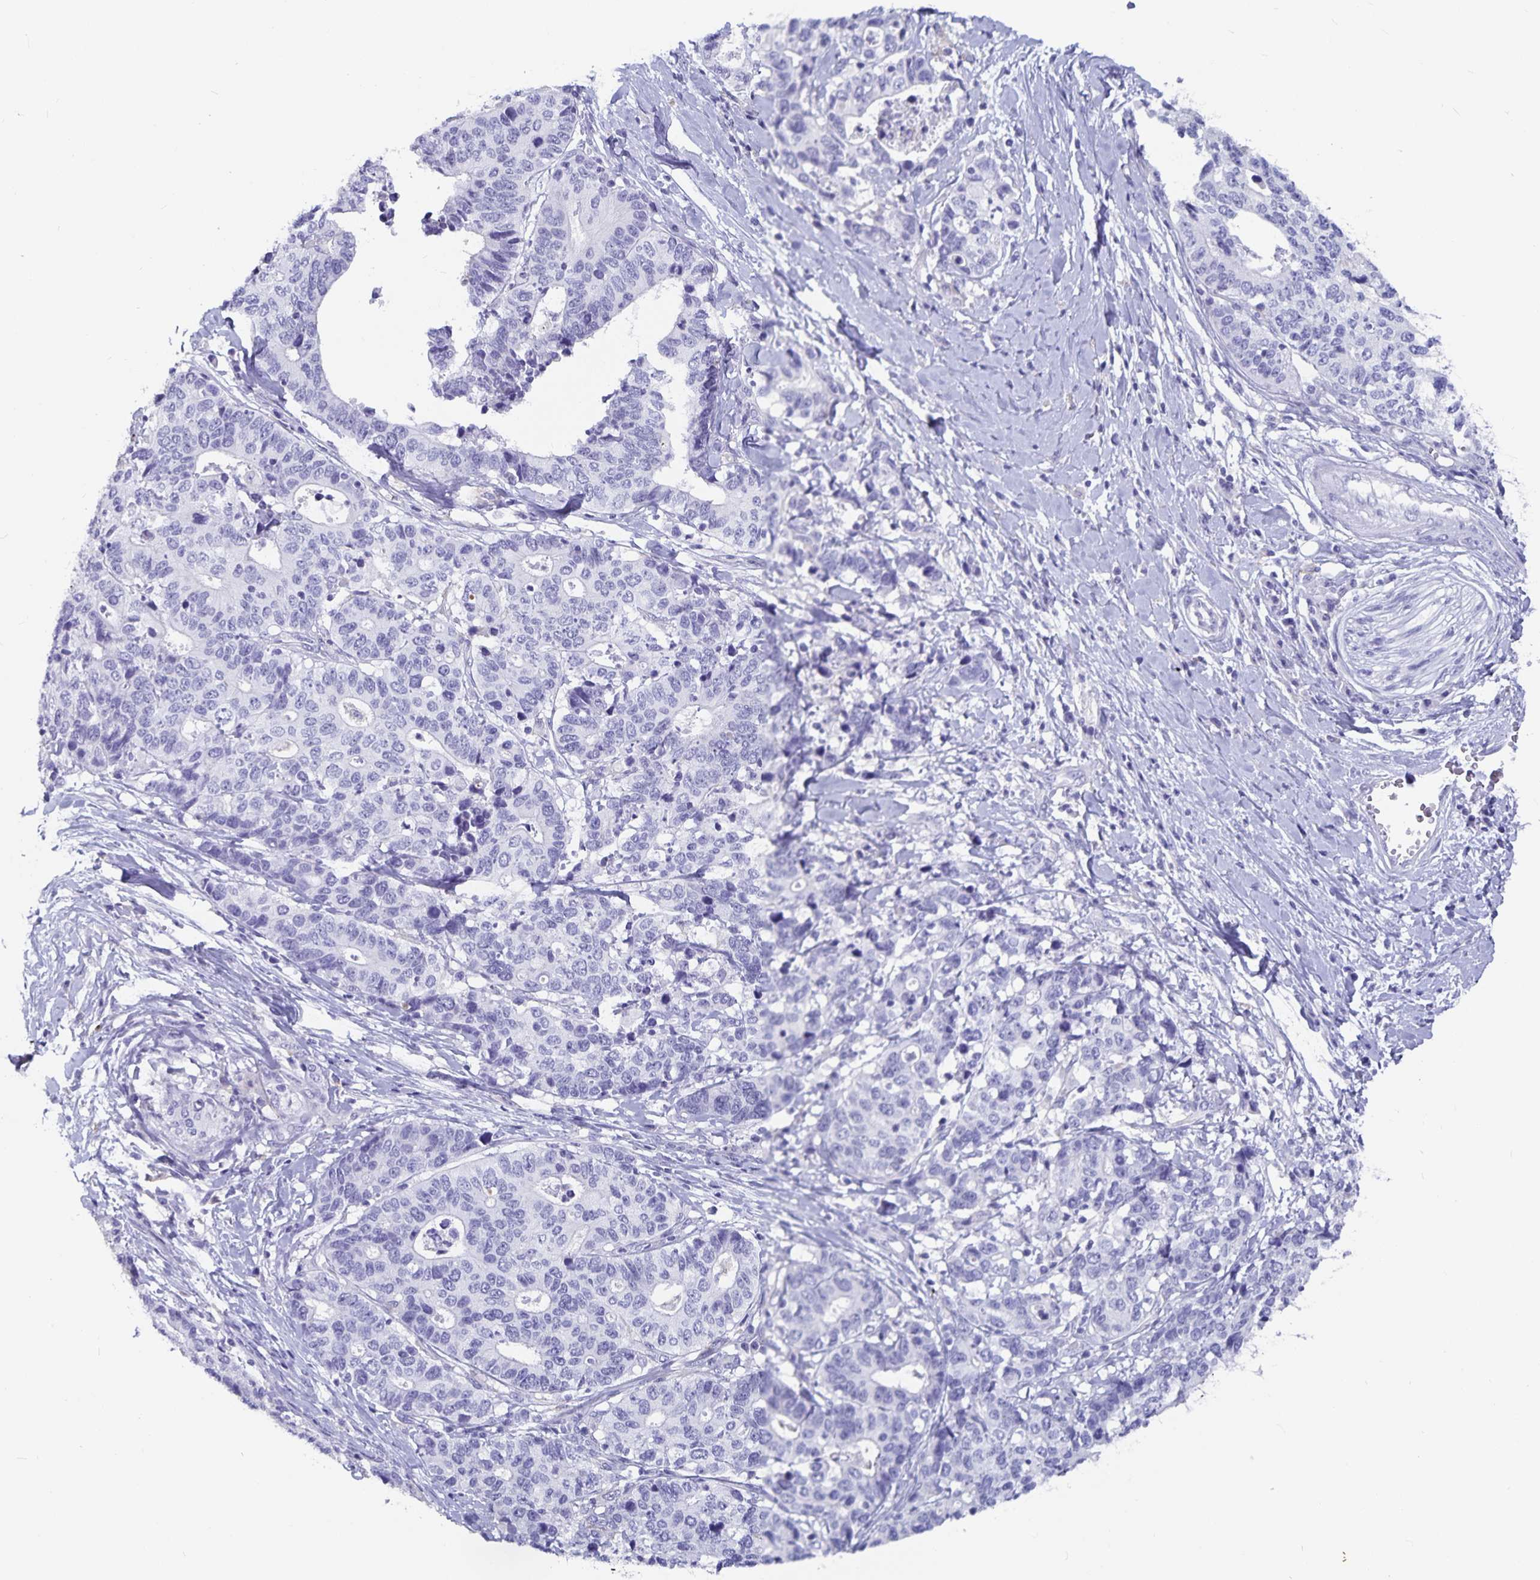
{"staining": {"intensity": "negative", "quantity": "none", "location": "none"}, "tissue": "stomach cancer", "cell_type": "Tumor cells", "image_type": "cancer", "snomed": [{"axis": "morphology", "description": "Adenocarcinoma, NOS"}, {"axis": "topography", "description": "Stomach, upper"}], "caption": "This is a image of IHC staining of stomach adenocarcinoma, which shows no staining in tumor cells.", "gene": "PLAC1", "patient": {"sex": "female", "age": 67}}